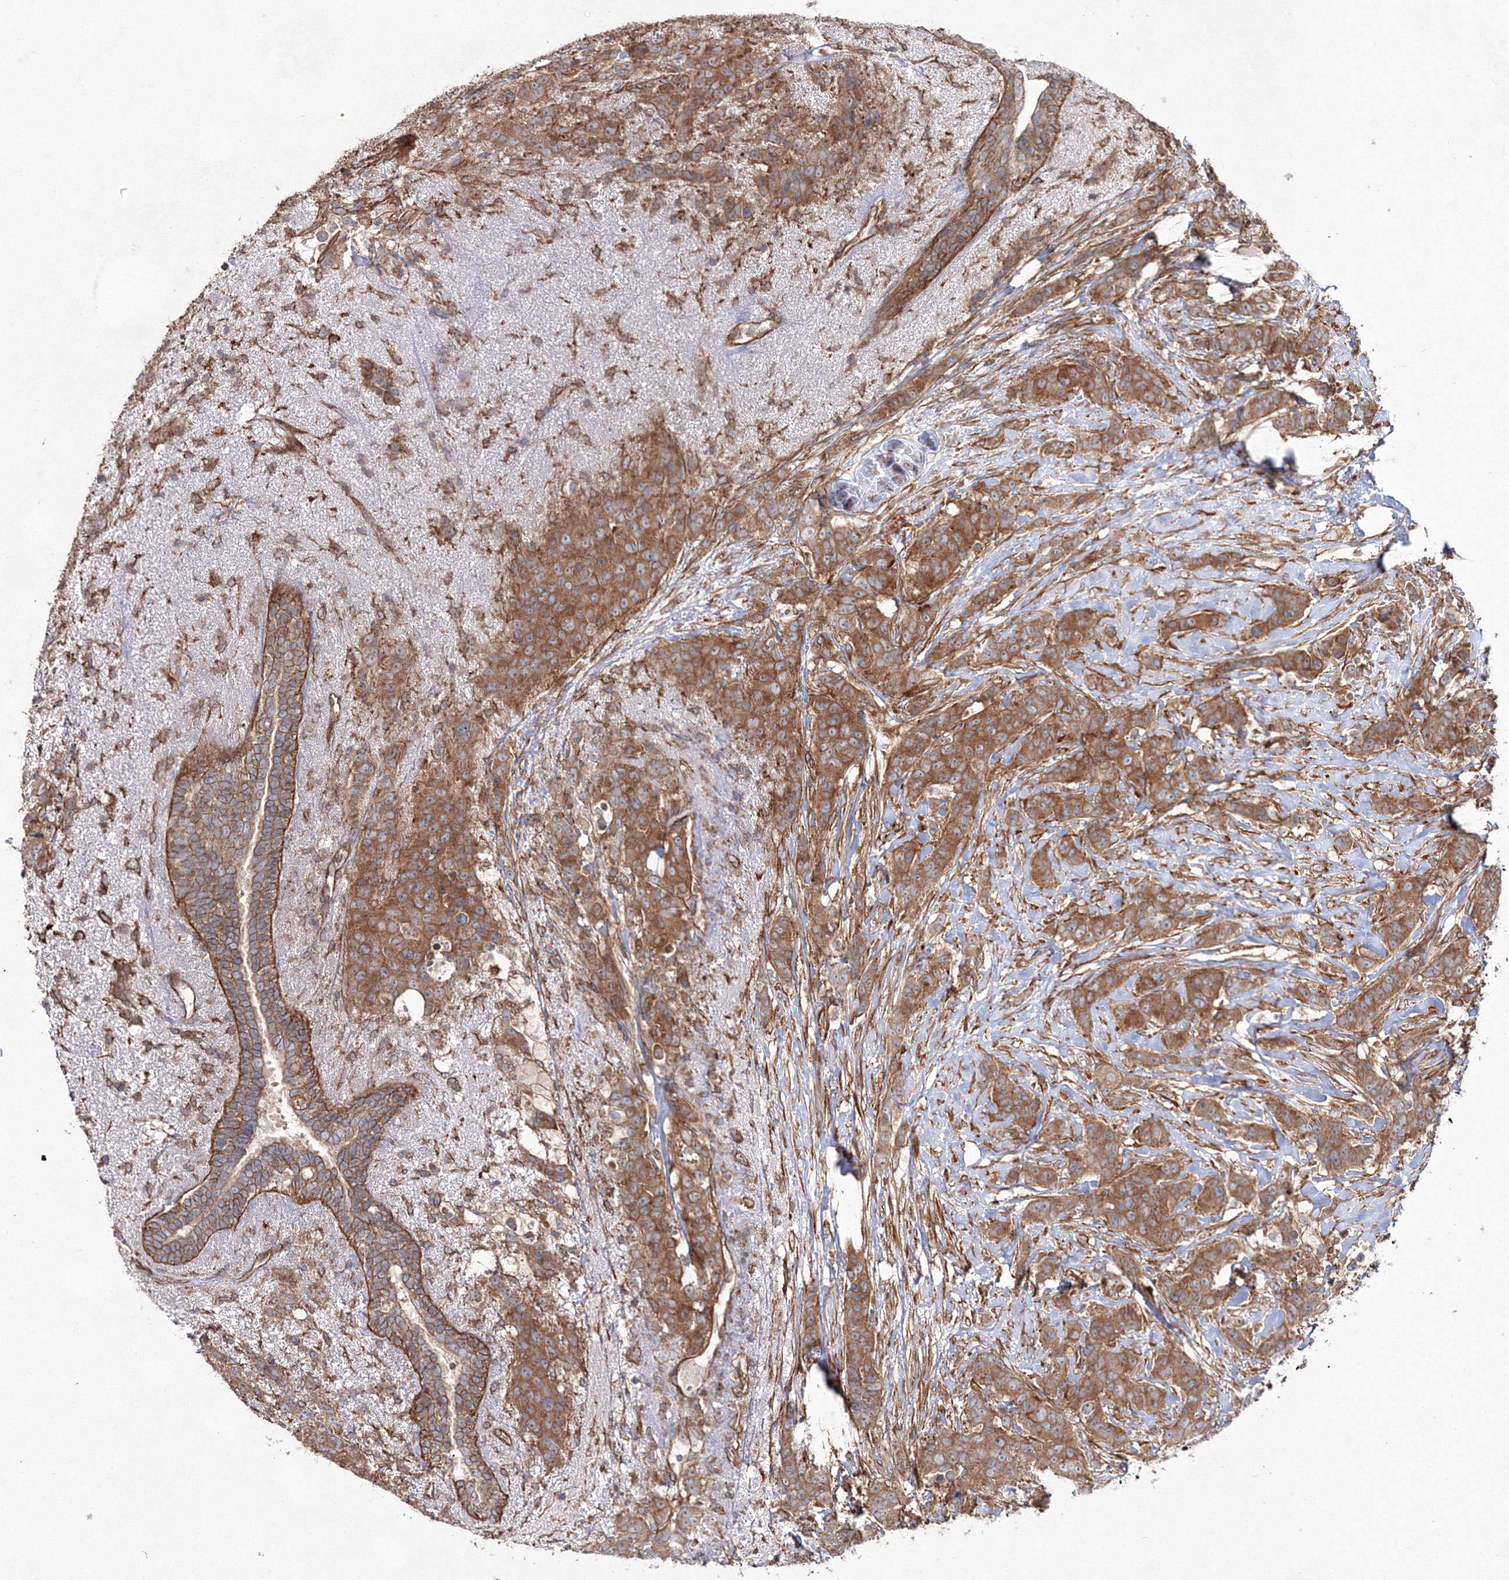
{"staining": {"intensity": "moderate", "quantity": ">75%", "location": "cytoplasmic/membranous"}, "tissue": "breast cancer", "cell_type": "Tumor cells", "image_type": "cancer", "snomed": [{"axis": "morphology", "description": "Duct carcinoma"}, {"axis": "topography", "description": "Breast"}], "caption": "An immunohistochemistry (IHC) histopathology image of neoplastic tissue is shown. Protein staining in brown shows moderate cytoplasmic/membranous positivity in breast intraductal carcinoma within tumor cells.", "gene": "EXOC6", "patient": {"sex": "female", "age": 40}}